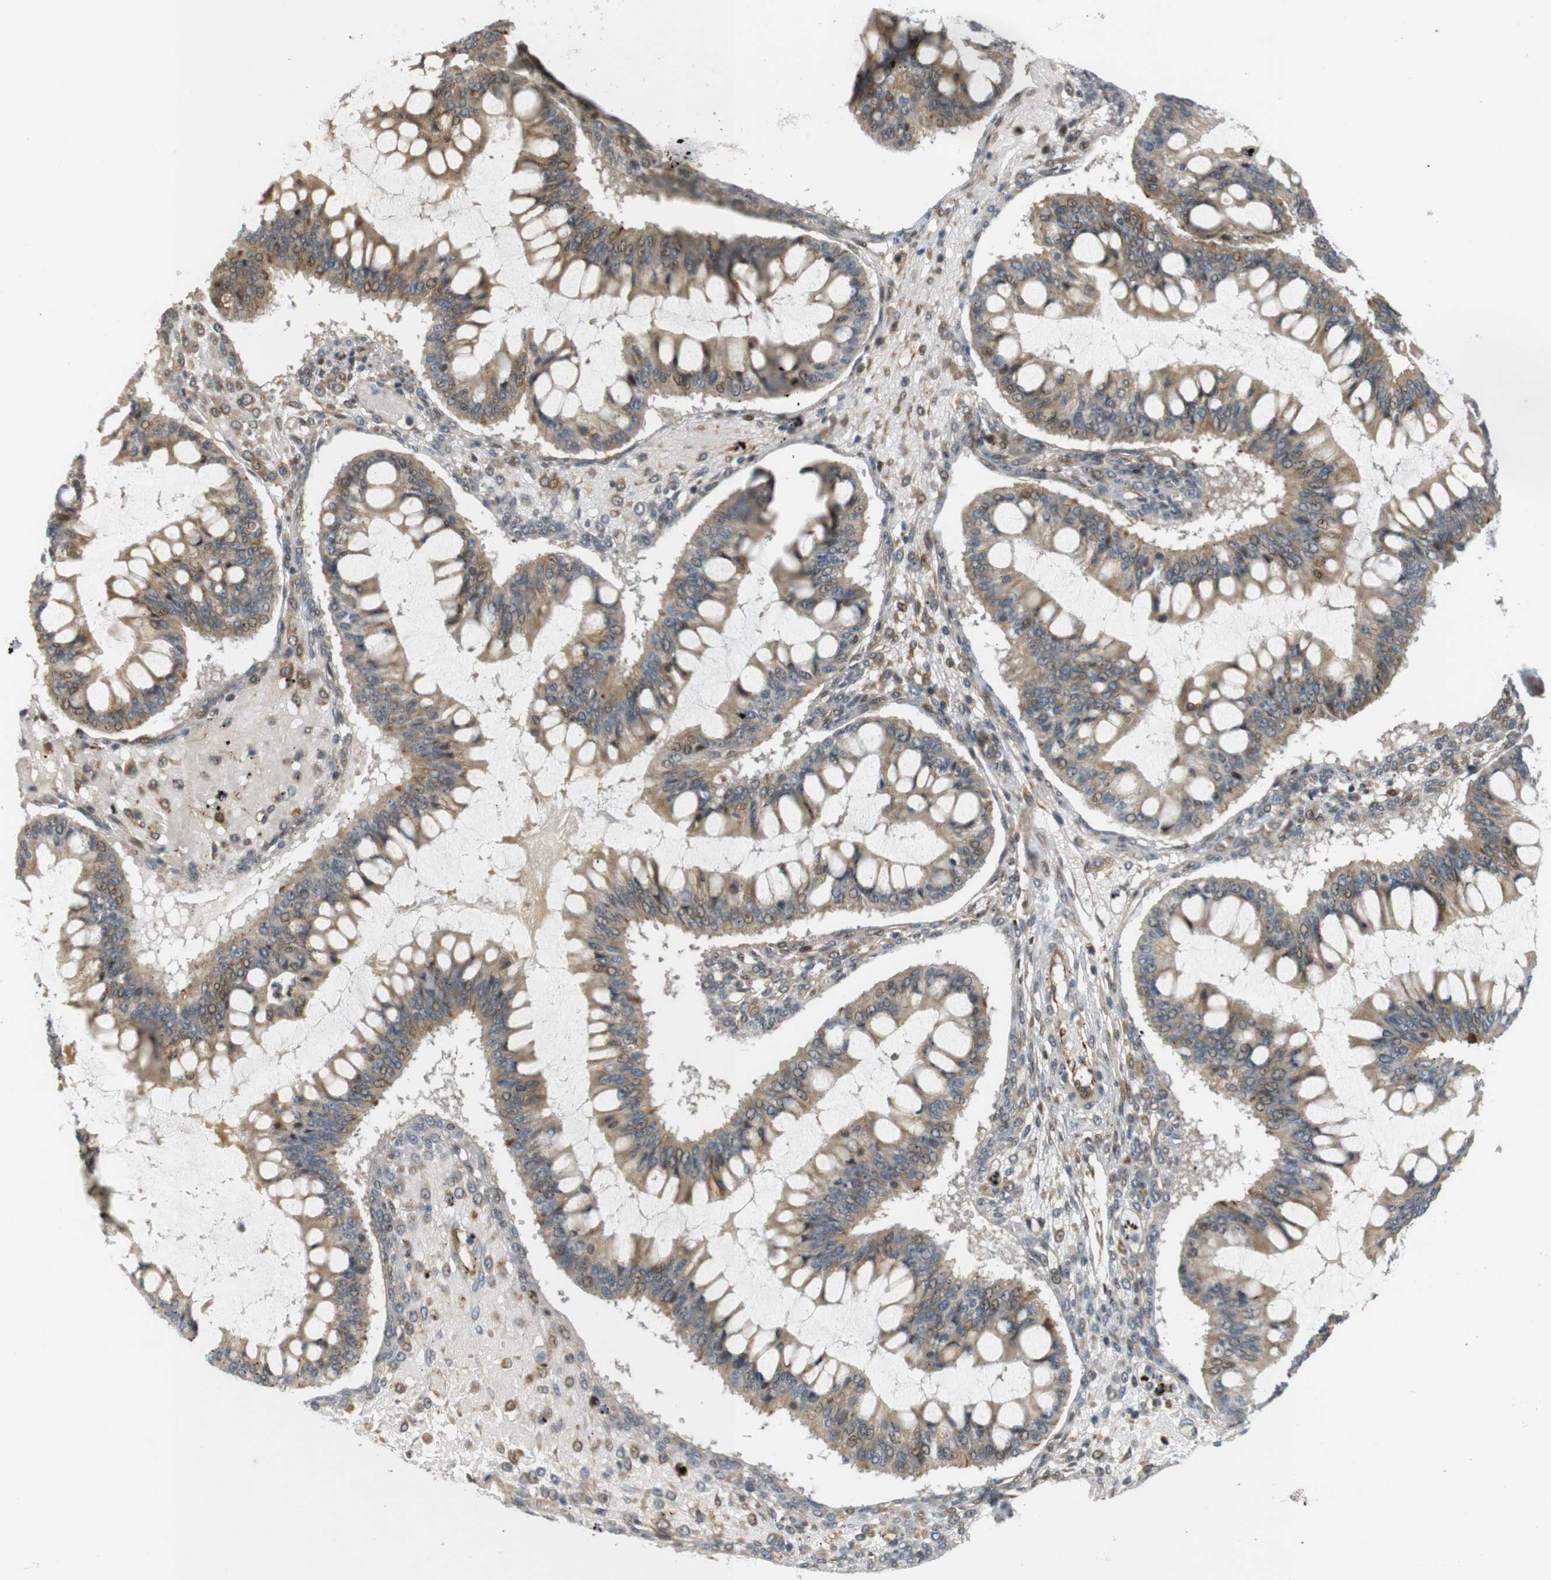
{"staining": {"intensity": "moderate", "quantity": "25%-75%", "location": "cytoplasmic/membranous,nuclear"}, "tissue": "ovarian cancer", "cell_type": "Tumor cells", "image_type": "cancer", "snomed": [{"axis": "morphology", "description": "Cystadenocarcinoma, mucinous, NOS"}, {"axis": "topography", "description": "Ovary"}], "caption": "The histopathology image demonstrates staining of ovarian cancer (mucinous cystadenocarcinoma), revealing moderate cytoplasmic/membranous and nuclear protein expression (brown color) within tumor cells.", "gene": "TSPAN9", "patient": {"sex": "female", "age": 73}}